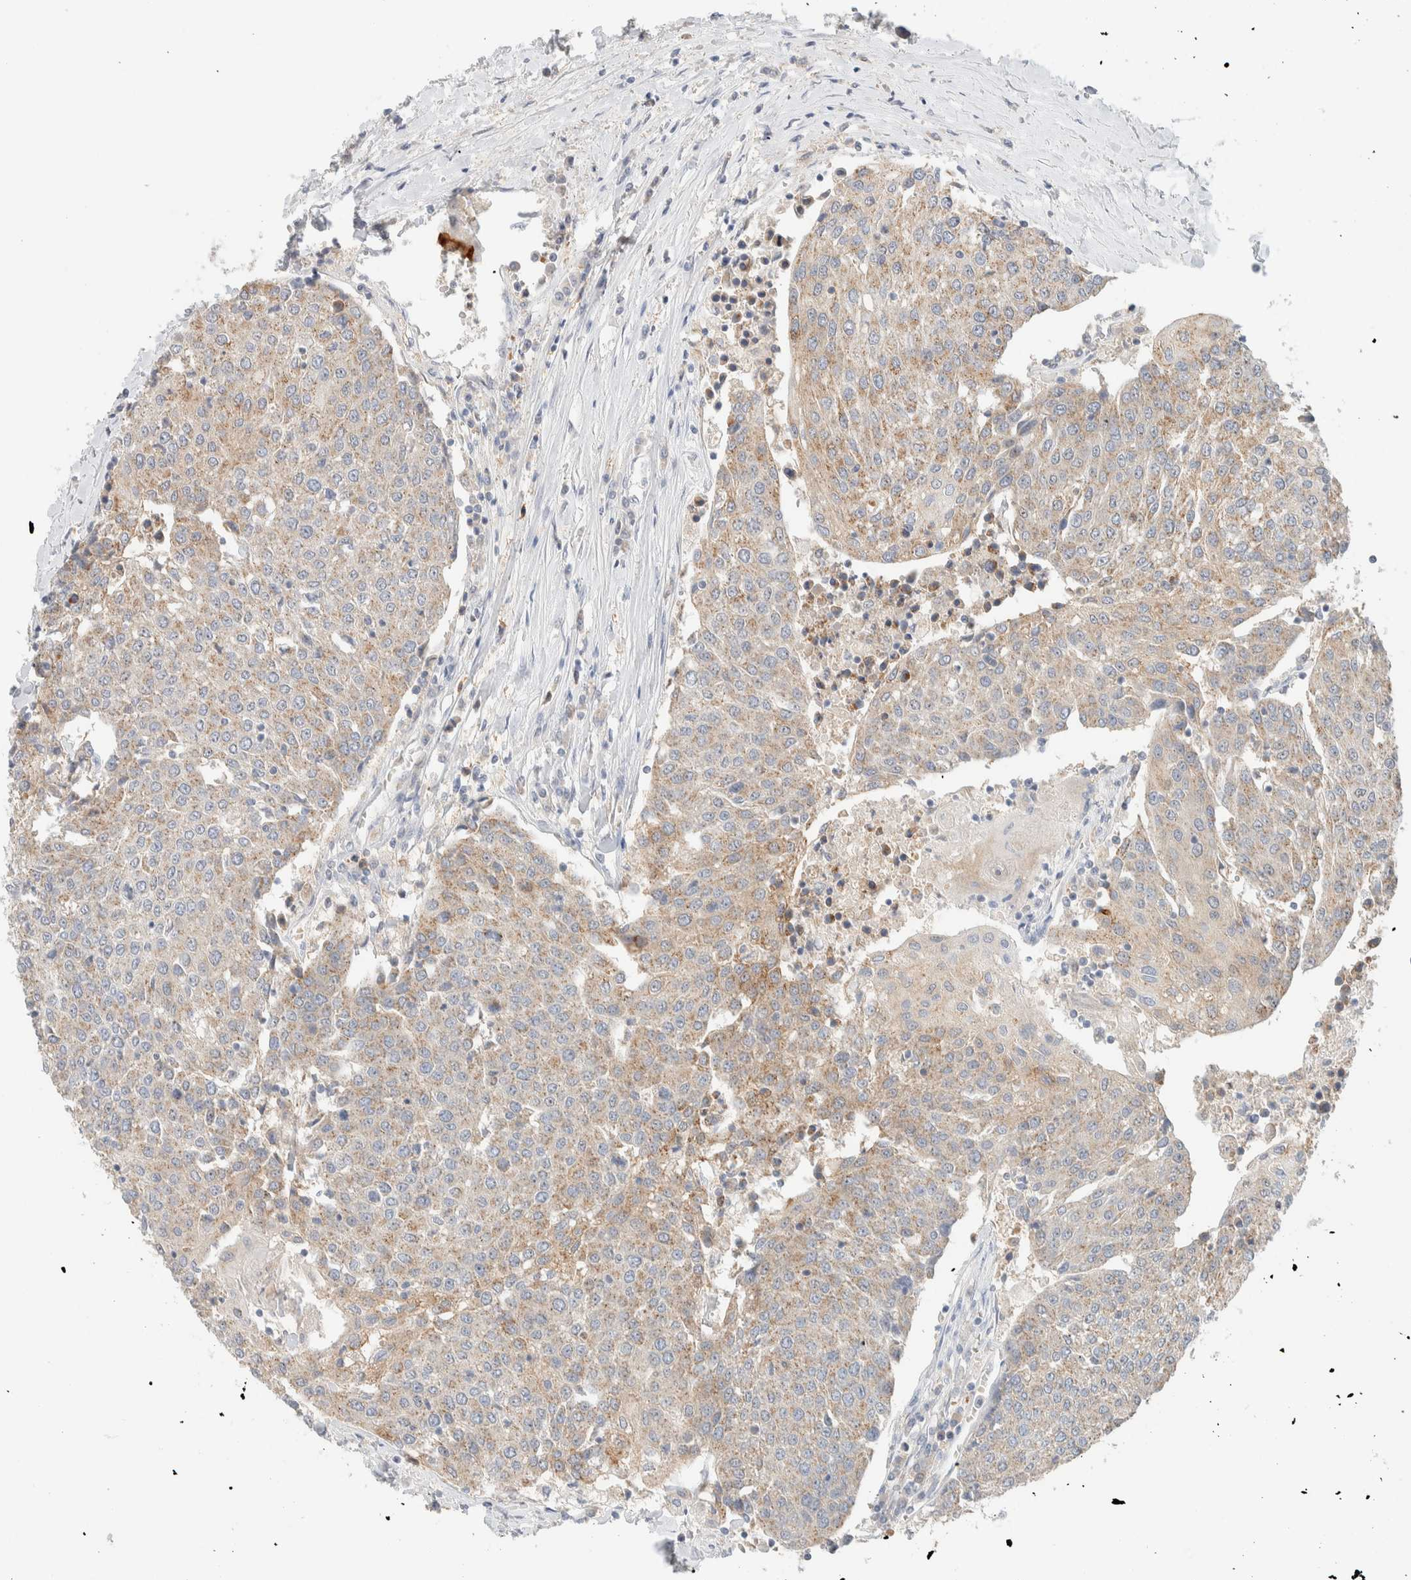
{"staining": {"intensity": "weak", "quantity": ">75%", "location": "cytoplasmic/membranous"}, "tissue": "urothelial cancer", "cell_type": "Tumor cells", "image_type": "cancer", "snomed": [{"axis": "morphology", "description": "Urothelial carcinoma, High grade"}, {"axis": "topography", "description": "Urinary bladder"}], "caption": "IHC micrograph of human urothelial cancer stained for a protein (brown), which displays low levels of weak cytoplasmic/membranous expression in about >75% of tumor cells.", "gene": "HDHD3", "patient": {"sex": "female", "age": 85}}